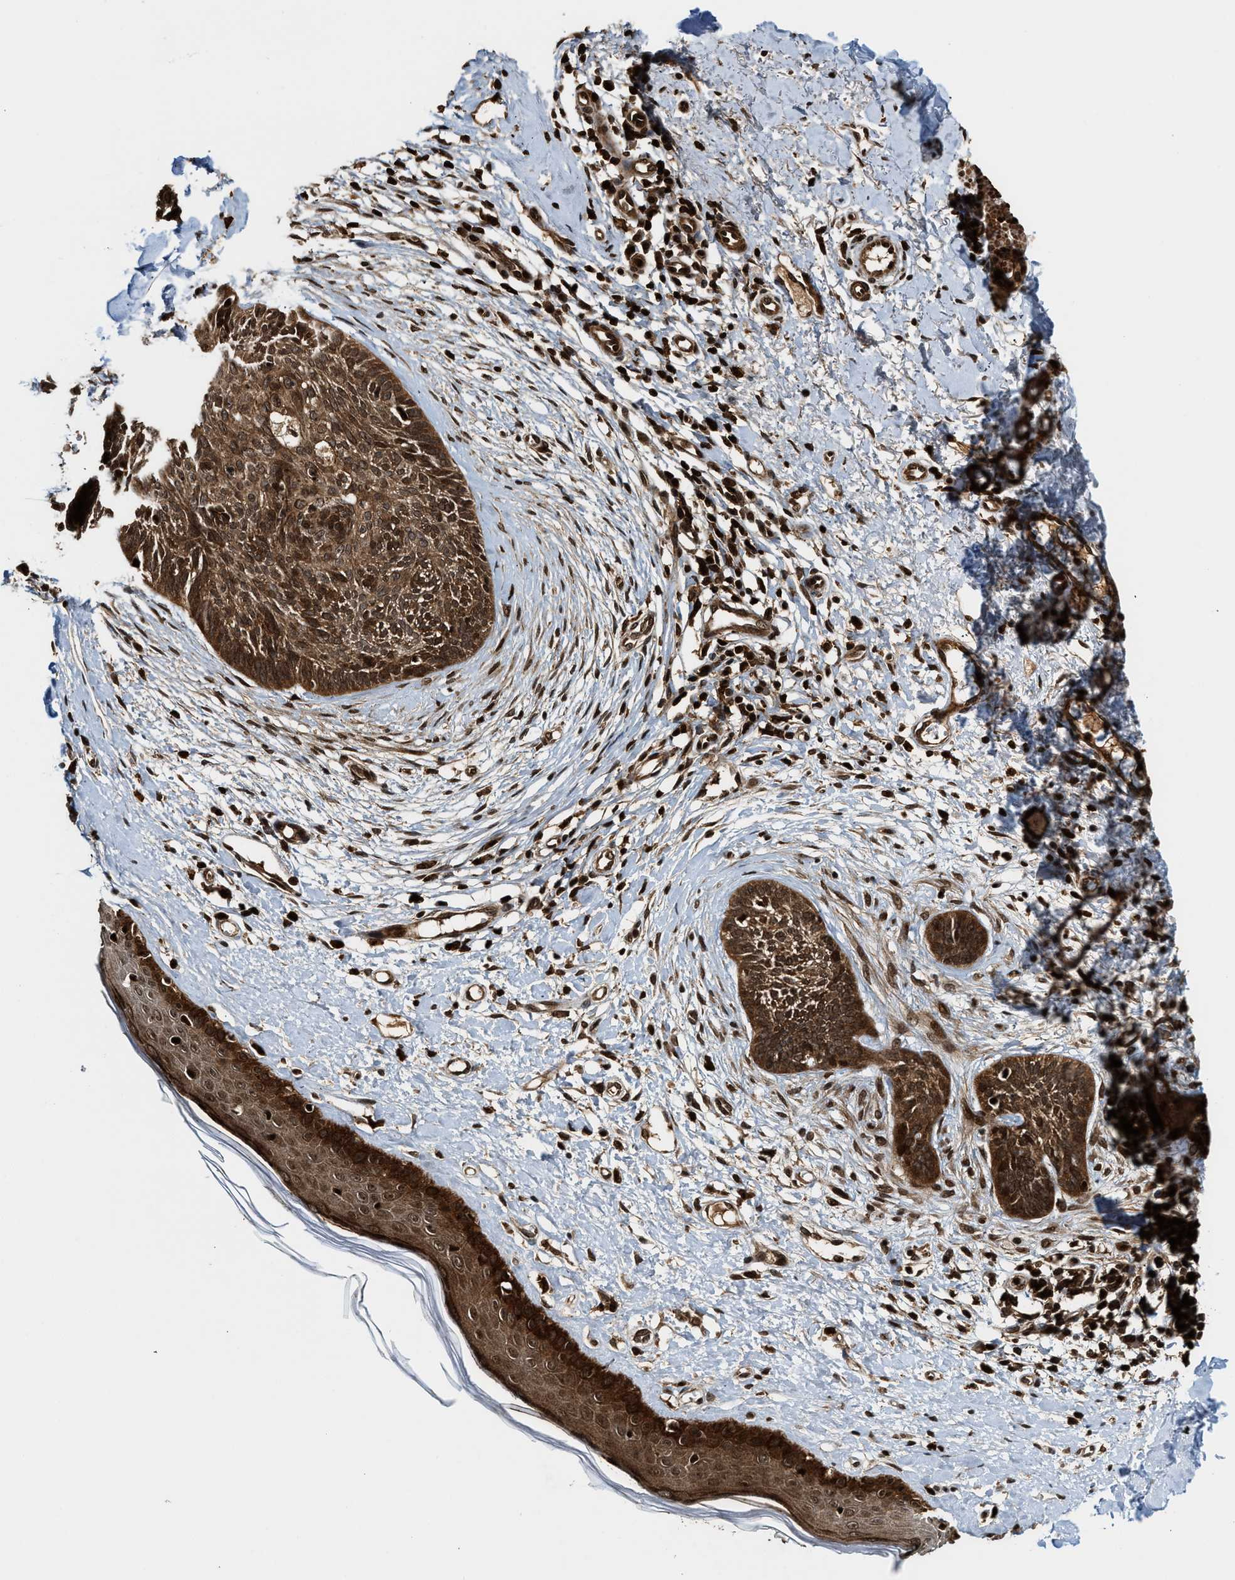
{"staining": {"intensity": "strong", "quantity": ">75%", "location": "cytoplasmic/membranous,nuclear"}, "tissue": "skin cancer", "cell_type": "Tumor cells", "image_type": "cancer", "snomed": [{"axis": "morphology", "description": "Normal tissue, NOS"}, {"axis": "morphology", "description": "Basal cell carcinoma"}, {"axis": "topography", "description": "Skin"}], "caption": "Skin cancer stained for a protein displays strong cytoplasmic/membranous and nuclear positivity in tumor cells.", "gene": "MDM2", "patient": {"sex": "male", "age": 71}}